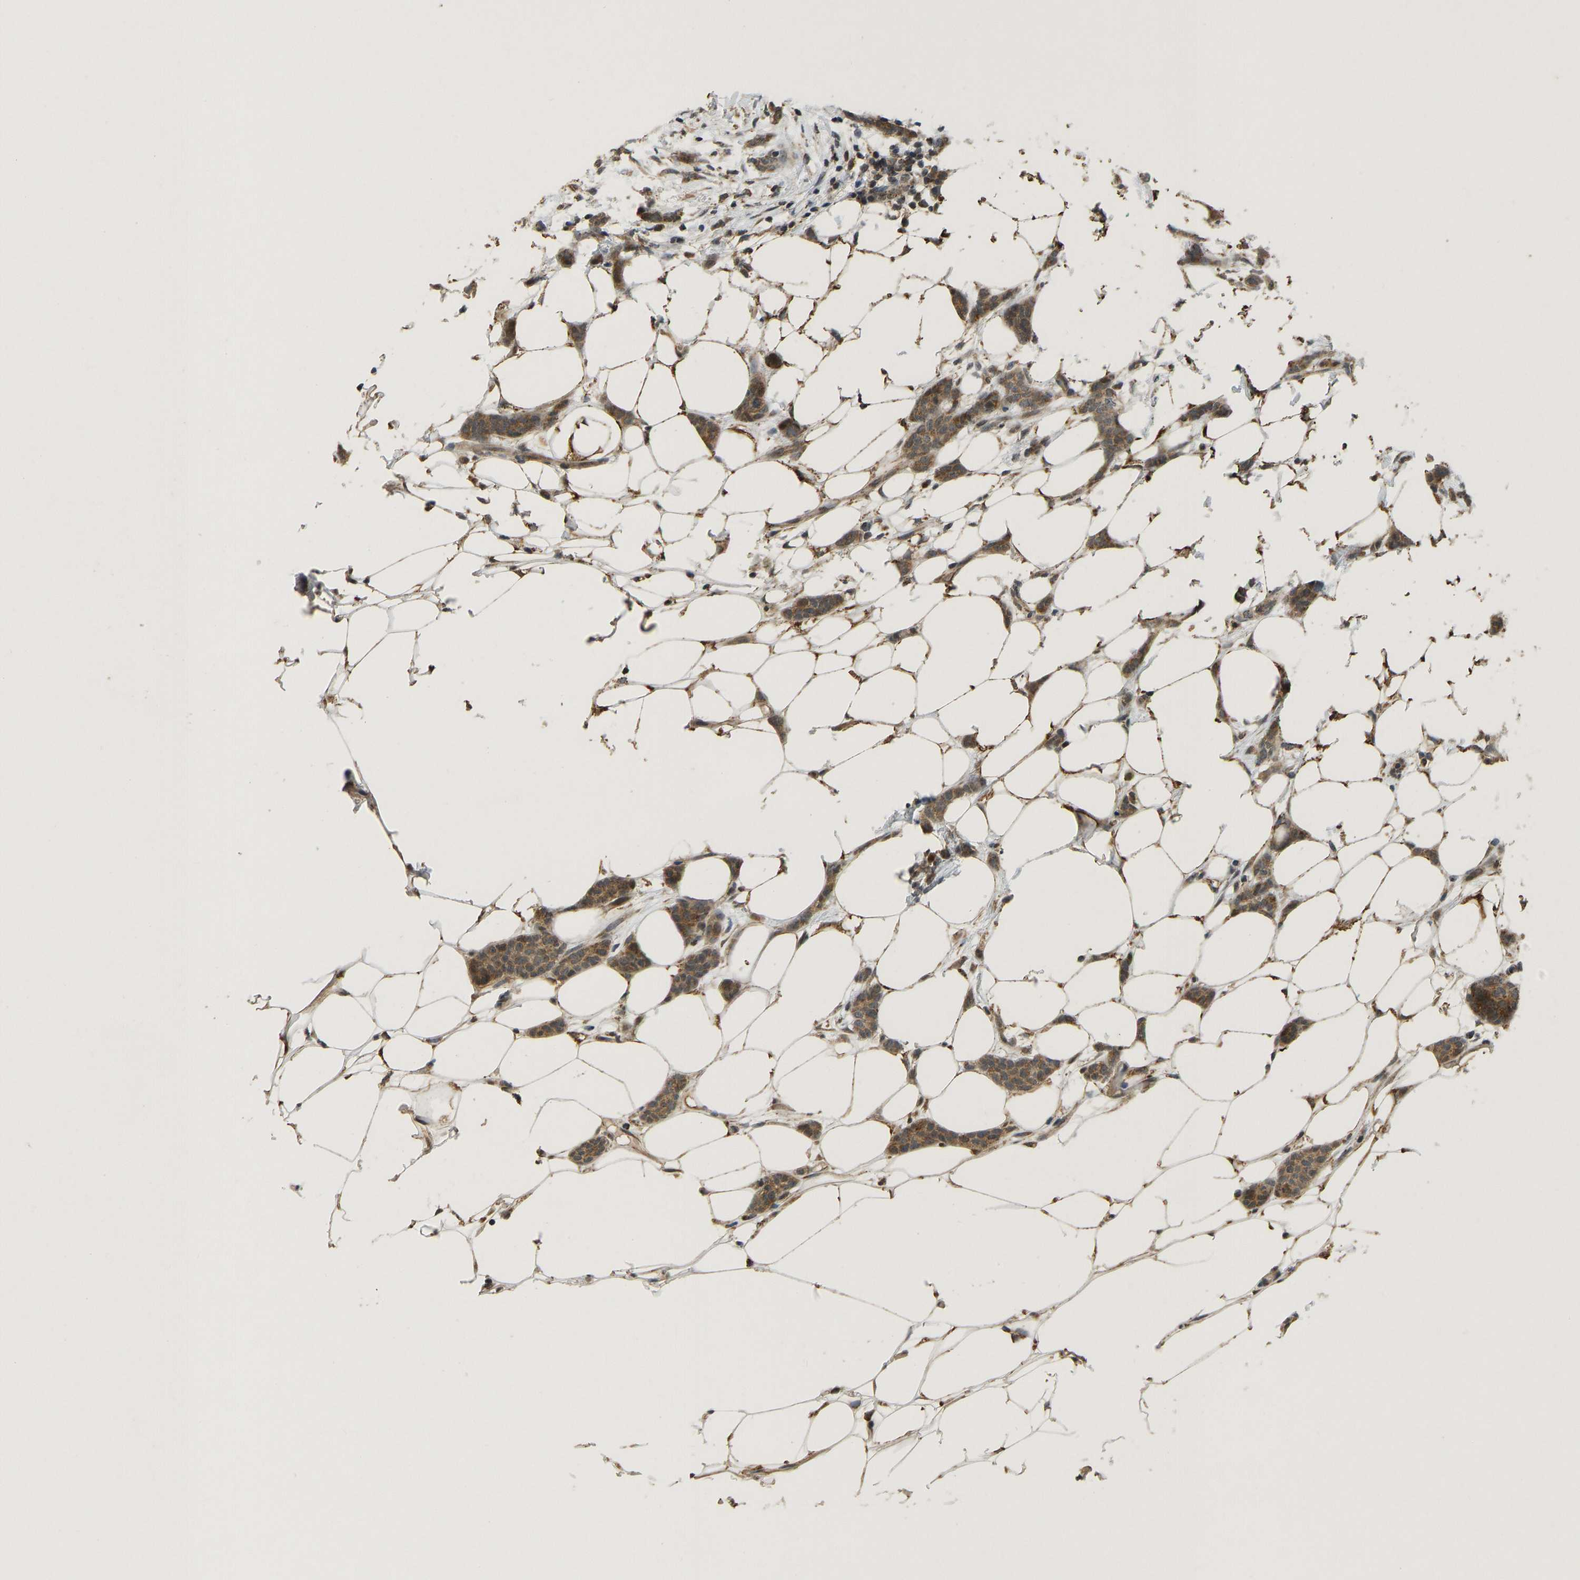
{"staining": {"intensity": "moderate", "quantity": ">75%", "location": "cytoplasmic/membranous"}, "tissue": "breast cancer", "cell_type": "Tumor cells", "image_type": "cancer", "snomed": [{"axis": "morphology", "description": "Lobular carcinoma"}, {"axis": "topography", "description": "Skin"}, {"axis": "topography", "description": "Breast"}], "caption": "Protein expression analysis of breast lobular carcinoma shows moderate cytoplasmic/membranous staining in about >75% of tumor cells. (Stains: DAB in brown, nuclei in blue, Microscopy: brightfield microscopy at high magnification).", "gene": "ACADS", "patient": {"sex": "female", "age": 46}}